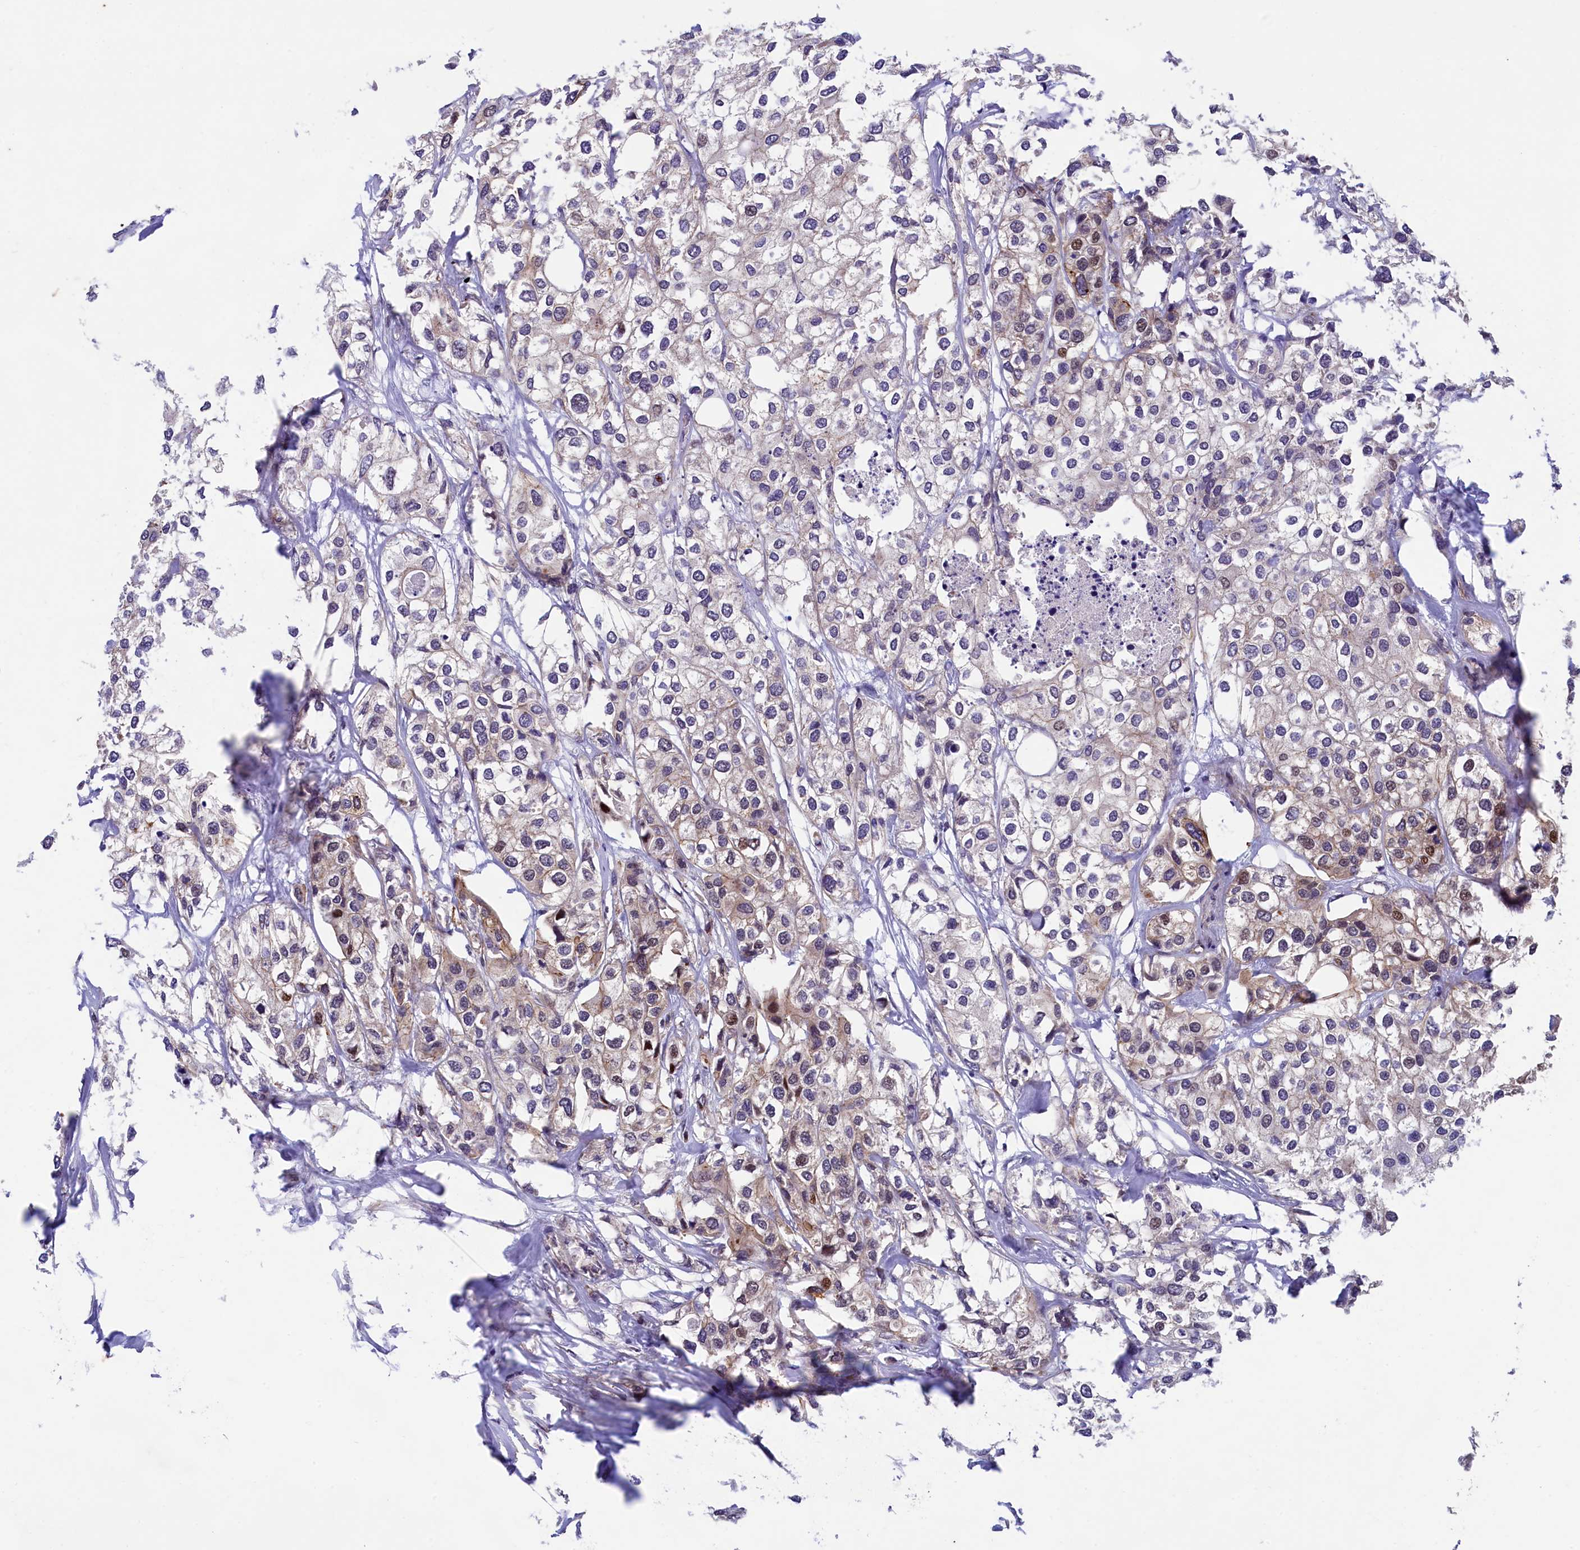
{"staining": {"intensity": "weak", "quantity": "<25%", "location": "cytoplasmic/membranous,nuclear"}, "tissue": "urothelial cancer", "cell_type": "Tumor cells", "image_type": "cancer", "snomed": [{"axis": "morphology", "description": "Urothelial carcinoma, High grade"}, {"axis": "topography", "description": "Urinary bladder"}], "caption": "This is an IHC photomicrograph of urothelial cancer. There is no positivity in tumor cells.", "gene": "ARL14EP", "patient": {"sex": "male", "age": 64}}